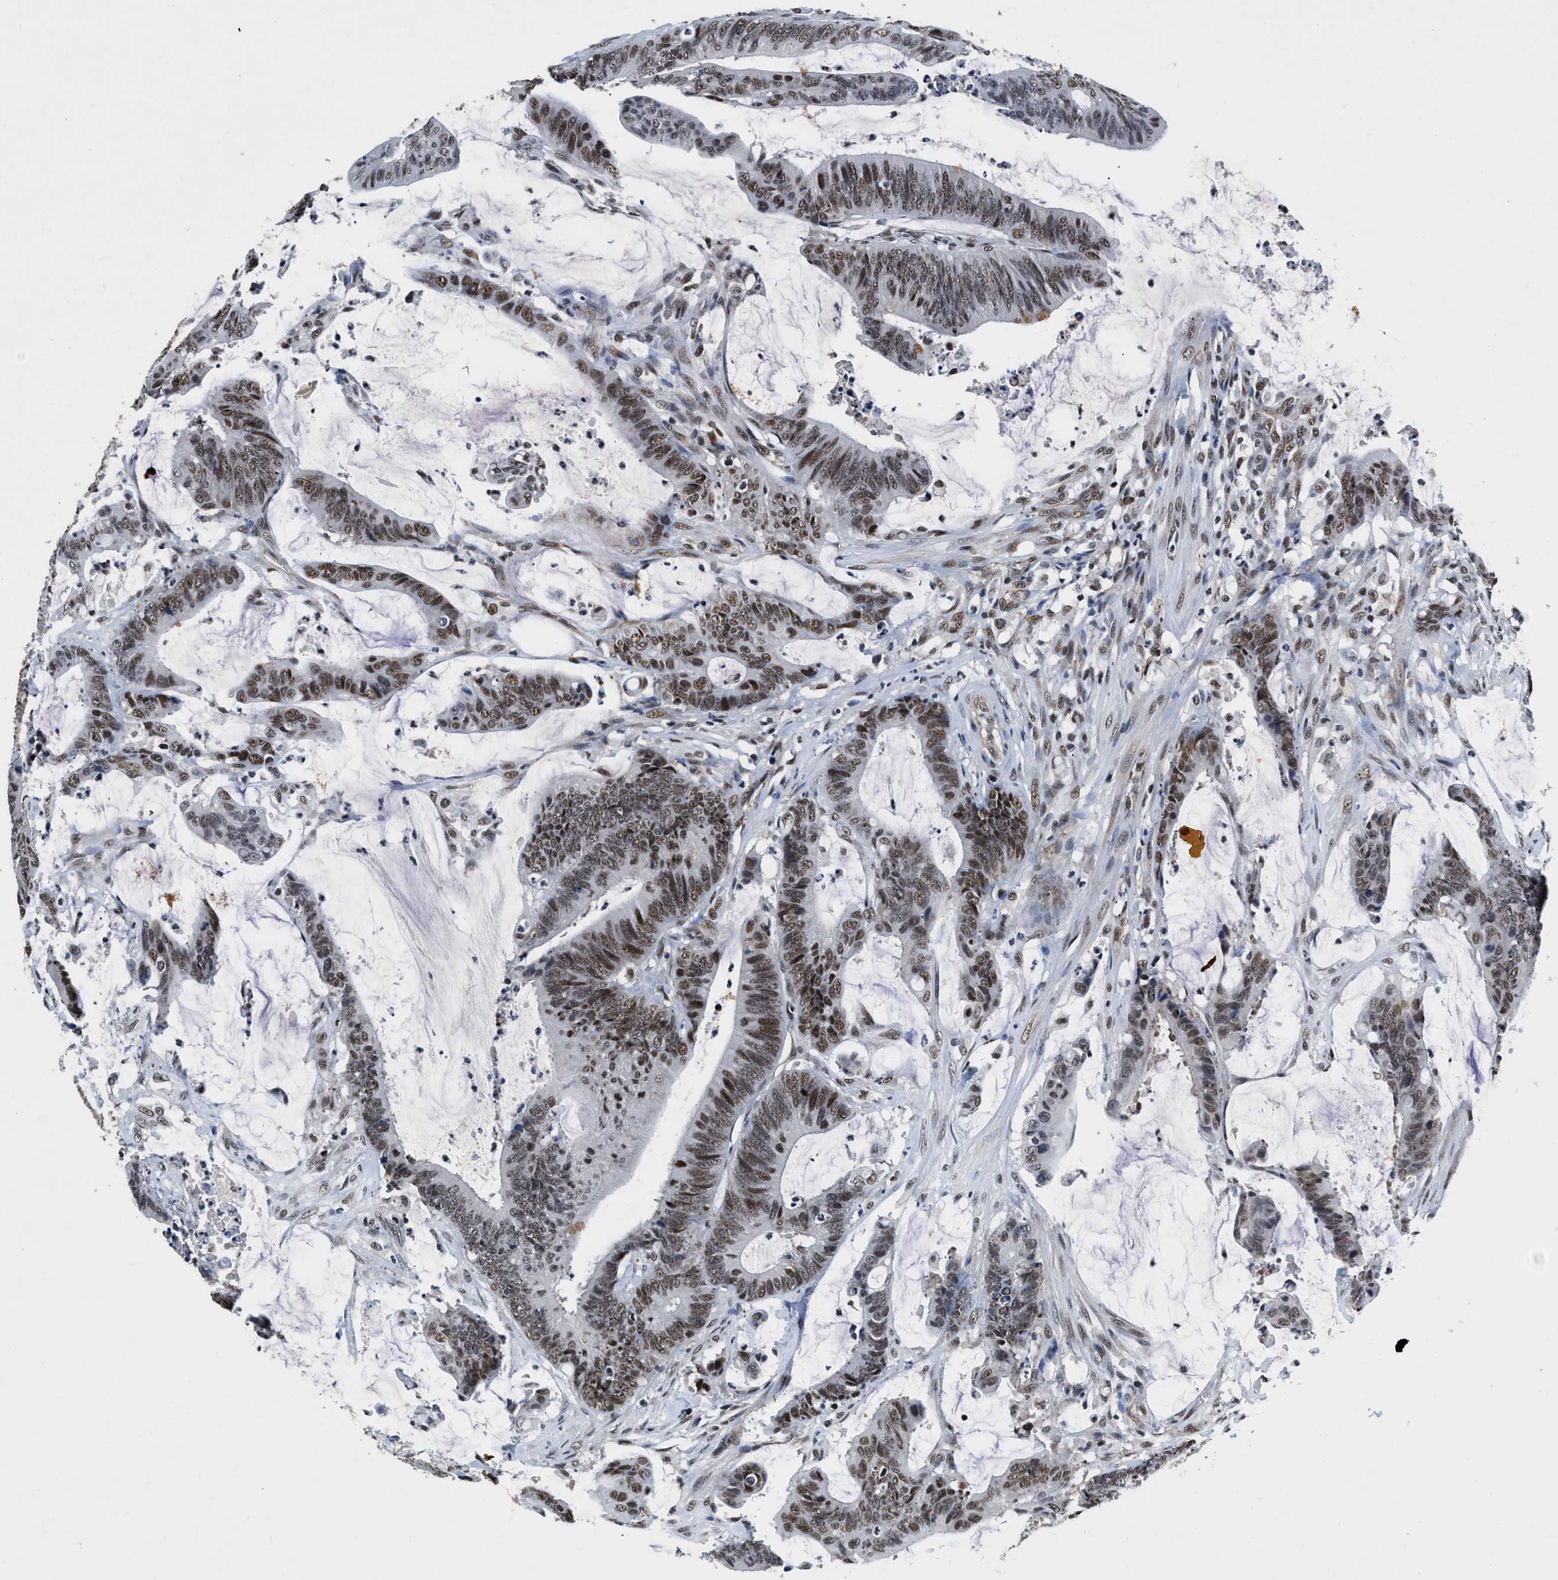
{"staining": {"intensity": "moderate", "quantity": ">75%", "location": "nuclear"}, "tissue": "colorectal cancer", "cell_type": "Tumor cells", "image_type": "cancer", "snomed": [{"axis": "morphology", "description": "Adenocarcinoma, NOS"}, {"axis": "topography", "description": "Rectum"}], "caption": "Brown immunohistochemical staining in colorectal cancer displays moderate nuclear expression in approximately >75% of tumor cells. (IHC, brightfield microscopy, high magnification).", "gene": "CCNE1", "patient": {"sex": "female", "age": 66}}